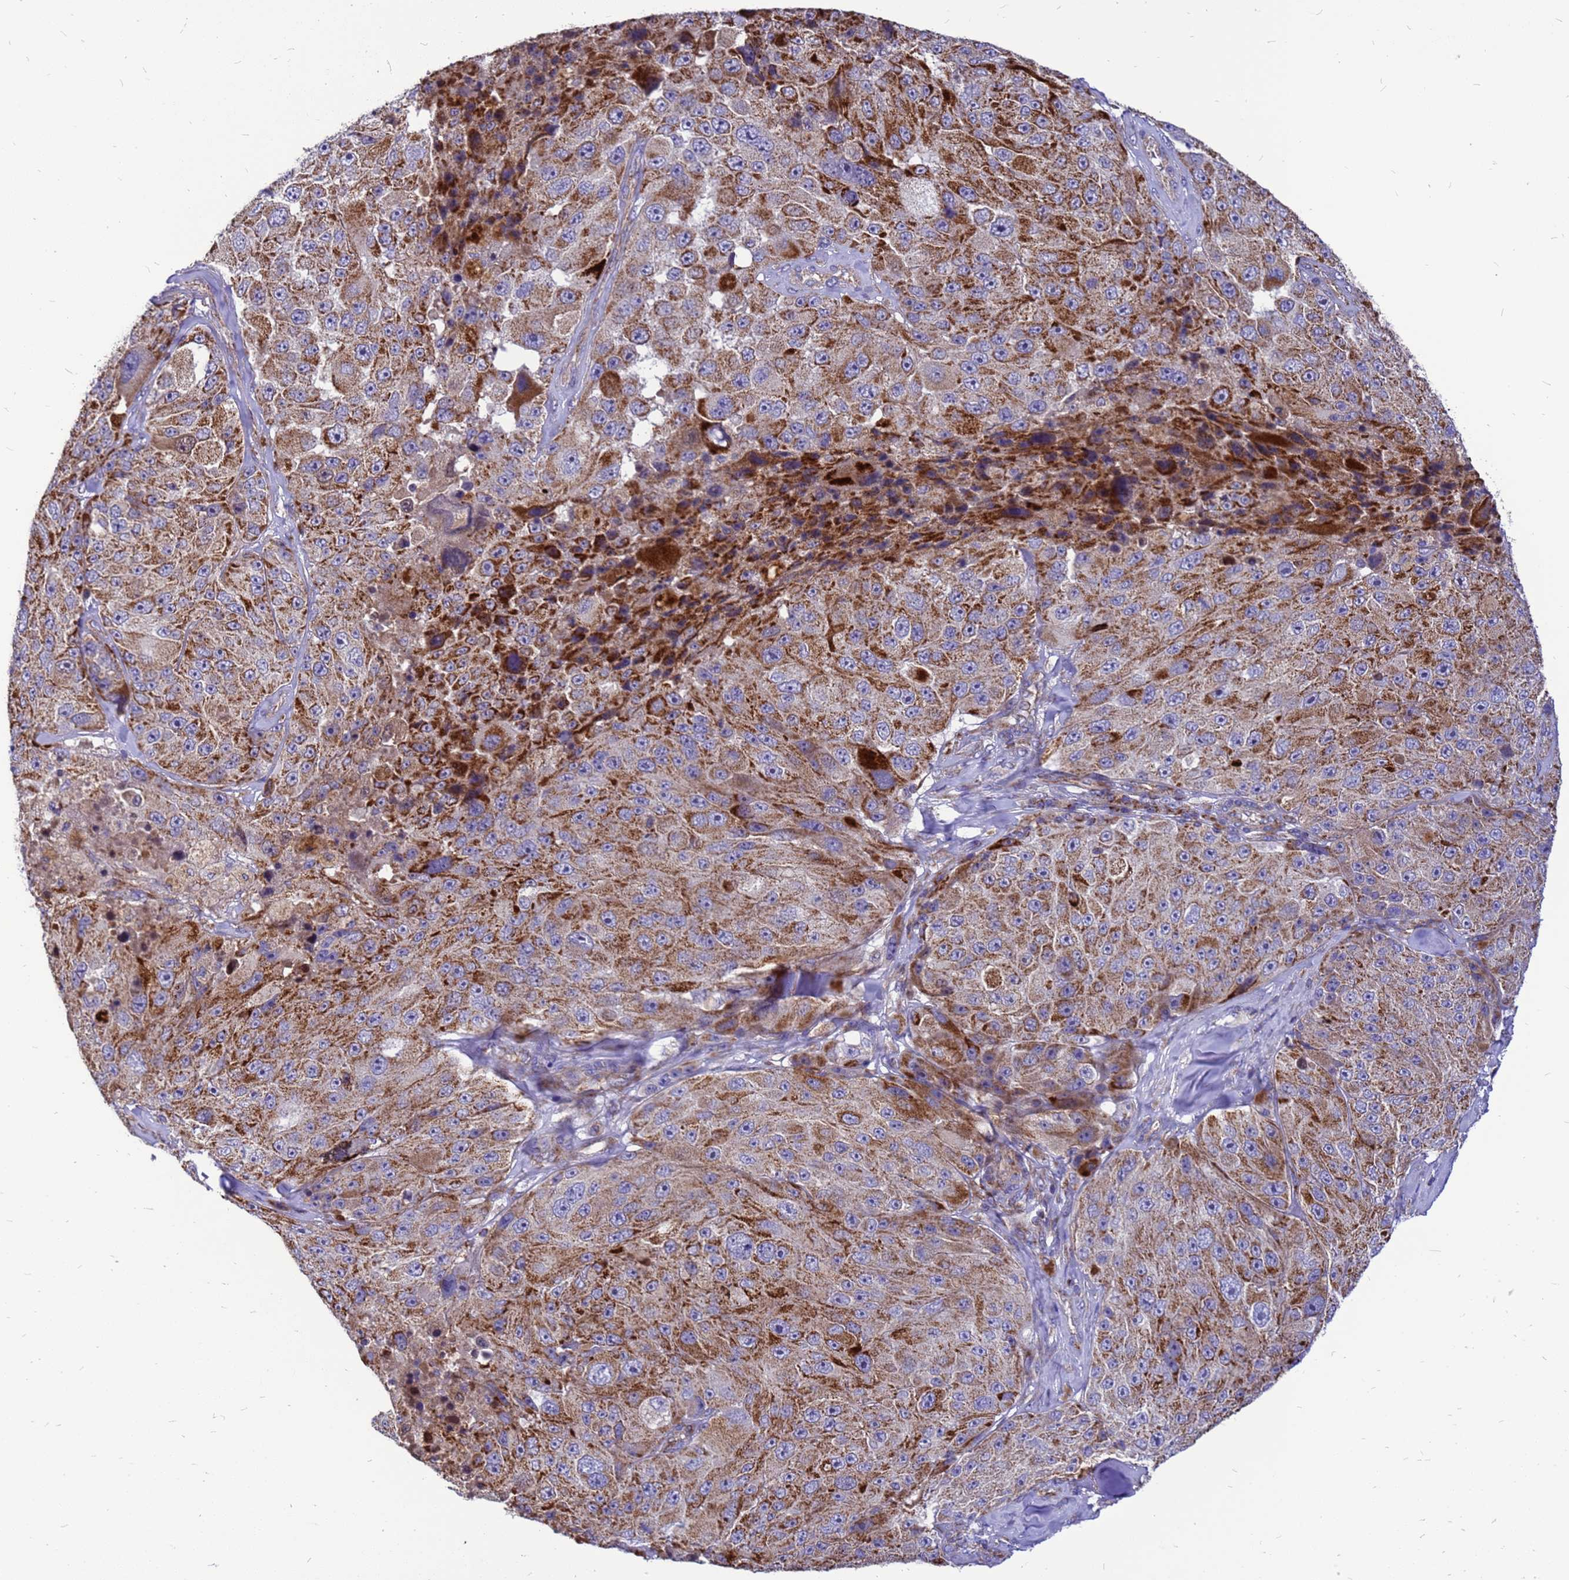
{"staining": {"intensity": "moderate", "quantity": "25%-75%", "location": "cytoplasmic/membranous"}, "tissue": "melanoma", "cell_type": "Tumor cells", "image_type": "cancer", "snomed": [{"axis": "morphology", "description": "Malignant melanoma, Metastatic site"}, {"axis": "topography", "description": "Lymph node"}], "caption": "Melanoma stained for a protein reveals moderate cytoplasmic/membranous positivity in tumor cells. Using DAB (brown) and hematoxylin (blue) stains, captured at high magnification using brightfield microscopy.", "gene": "CMC4", "patient": {"sex": "male", "age": 62}}